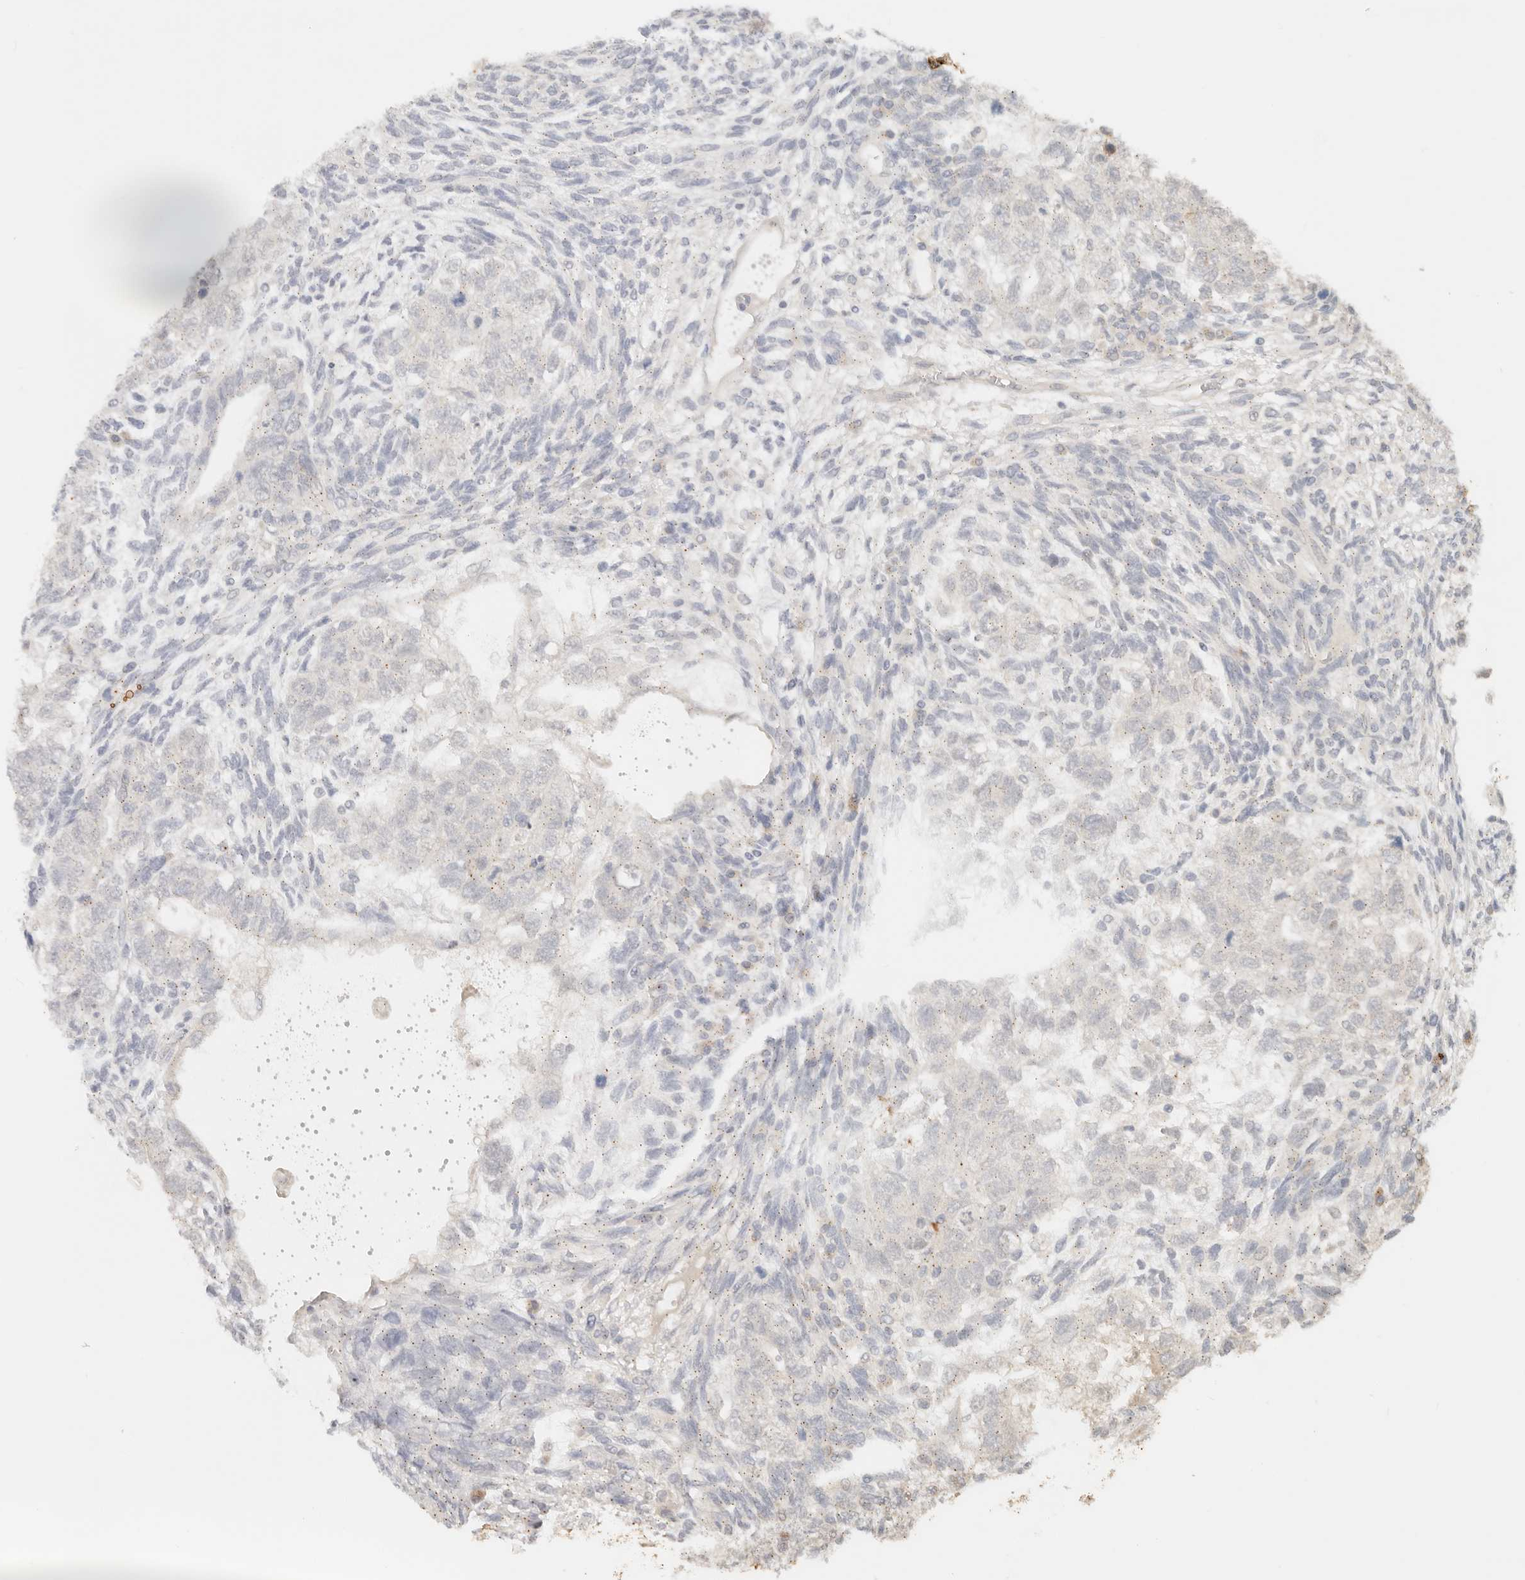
{"staining": {"intensity": "negative", "quantity": "none", "location": "none"}, "tissue": "testis cancer", "cell_type": "Tumor cells", "image_type": "cancer", "snomed": [{"axis": "morphology", "description": "Carcinoma, Embryonal, NOS"}, {"axis": "topography", "description": "Testis"}], "caption": "IHC histopathology image of testis embryonal carcinoma stained for a protein (brown), which shows no staining in tumor cells.", "gene": "LMO4", "patient": {"sex": "male", "age": 37}}